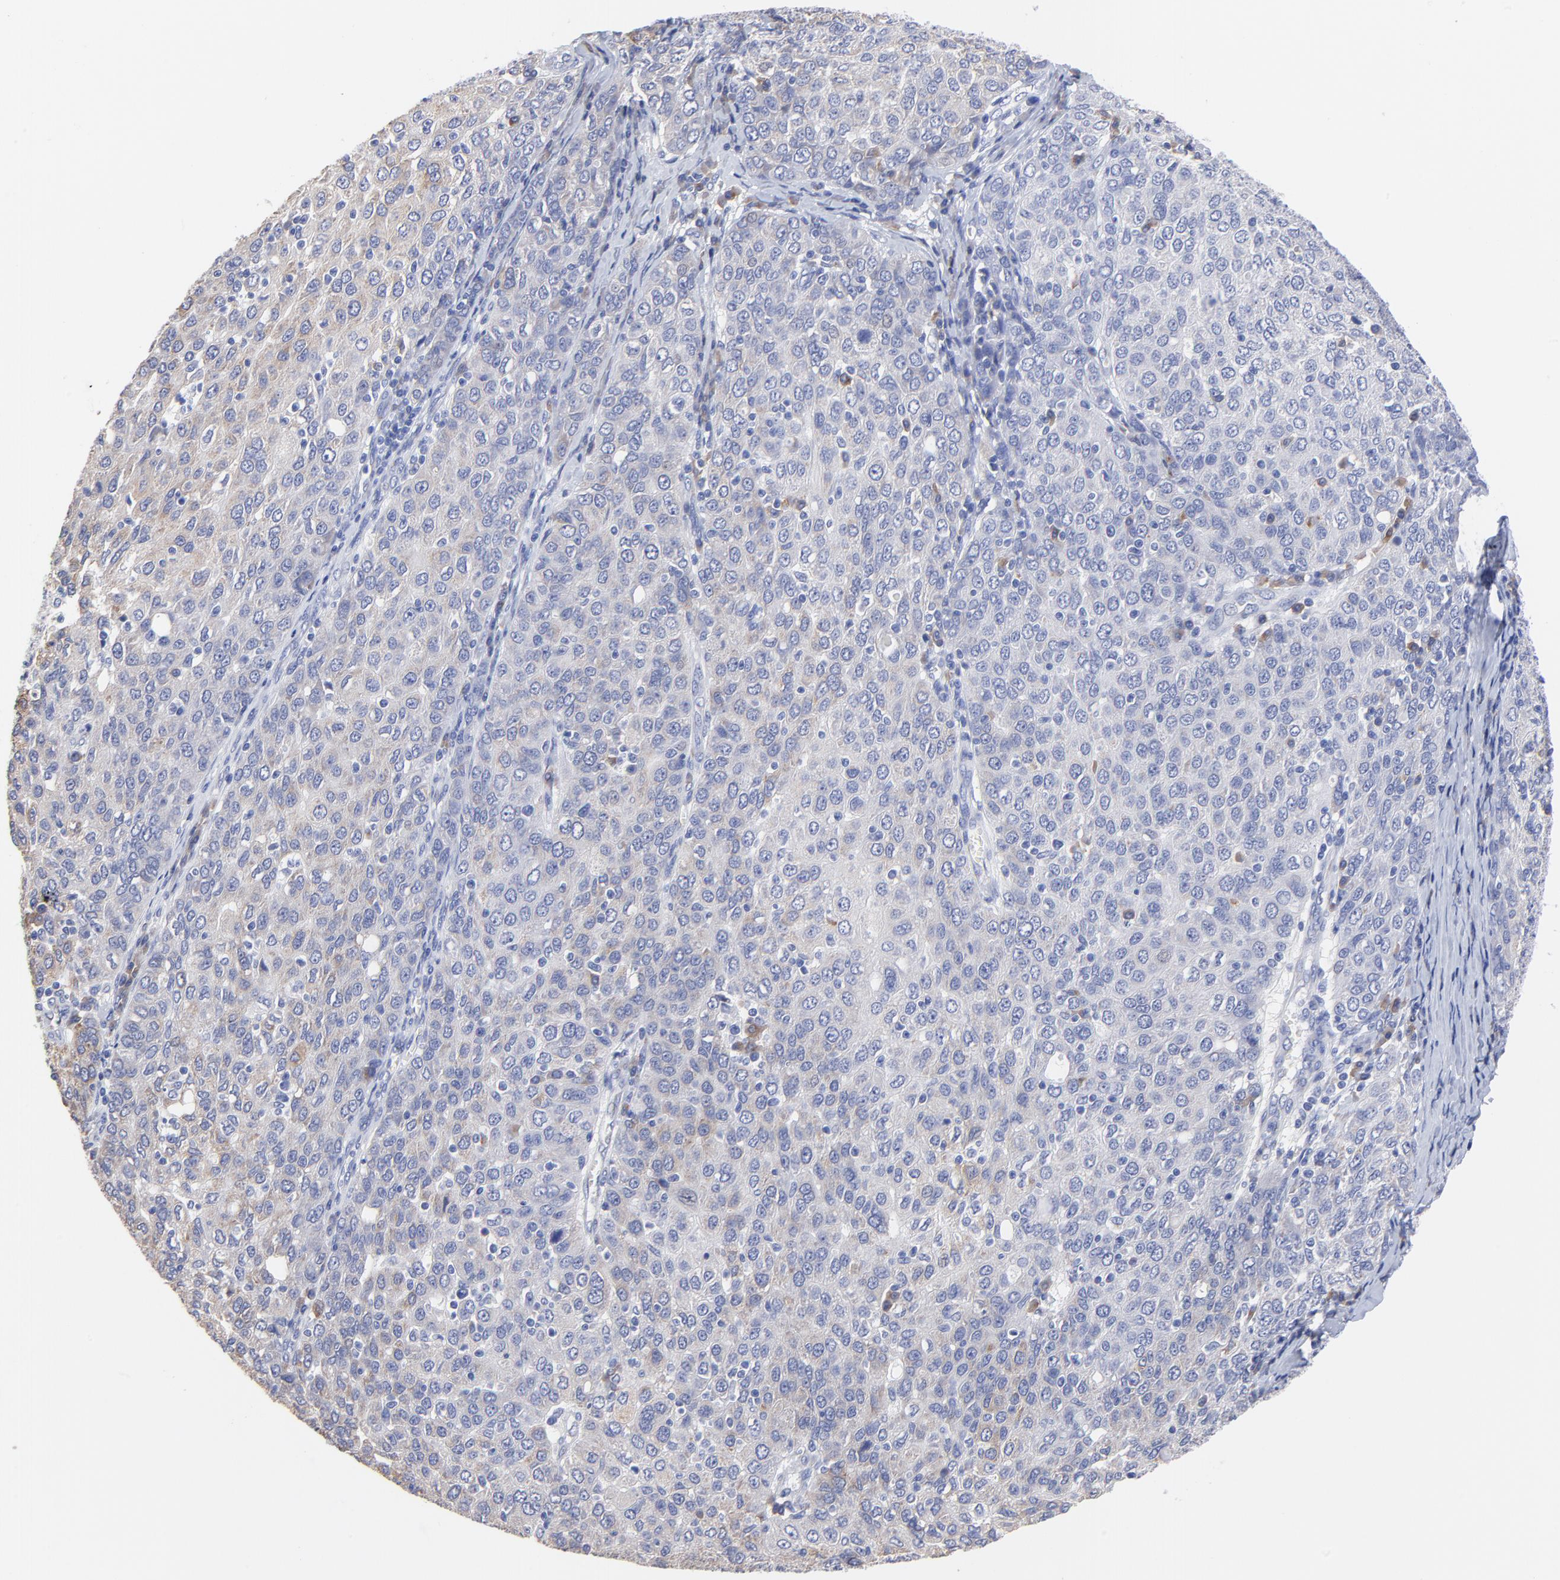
{"staining": {"intensity": "weak", "quantity": "25%-75%", "location": "cytoplasmic/membranous"}, "tissue": "ovarian cancer", "cell_type": "Tumor cells", "image_type": "cancer", "snomed": [{"axis": "morphology", "description": "Carcinoma, endometroid"}, {"axis": "topography", "description": "Ovary"}], "caption": "IHC histopathology image of neoplastic tissue: human ovarian cancer (endometroid carcinoma) stained using immunohistochemistry (IHC) demonstrates low levels of weak protein expression localized specifically in the cytoplasmic/membranous of tumor cells, appearing as a cytoplasmic/membranous brown color.", "gene": "LAX1", "patient": {"sex": "female", "age": 50}}